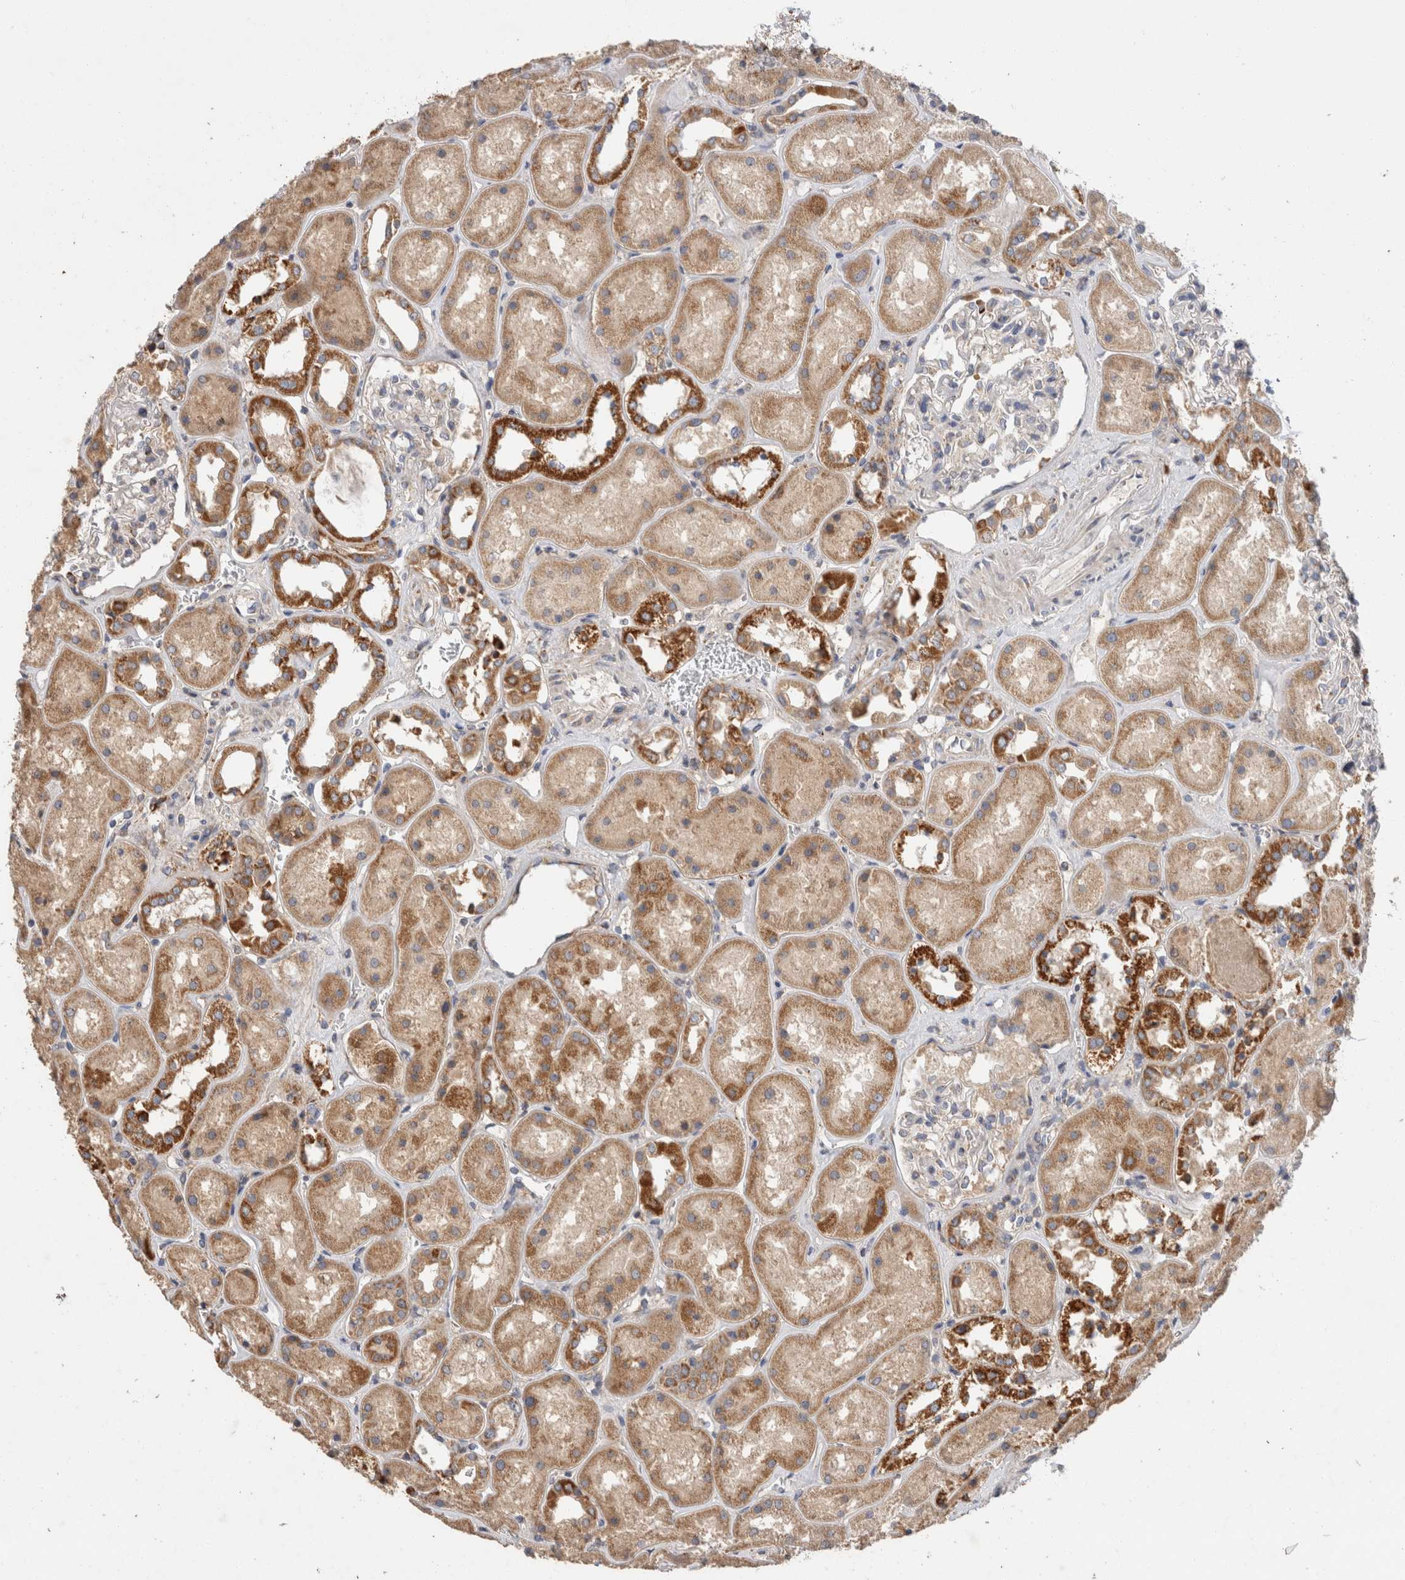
{"staining": {"intensity": "moderate", "quantity": "25%-75%", "location": "cytoplasmic/membranous"}, "tissue": "kidney", "cell_type": "Cells in glomeruli", "image_type": "normal", "snomed": [{"axis": "morphology", "description": "Normal tissue, NOS"}, {"axis": "topography", "description": "Kidney"}], "caption": "Immunohistochemistry (DAB) staining of benign kidney shows moderate cytoplasmic/membranous protein expression in about 25%-75% of cells in glomeruli. Nuclei are stained in blue.", "gene": "IARS2", "patient": {"sex": "male", "age": 70}}